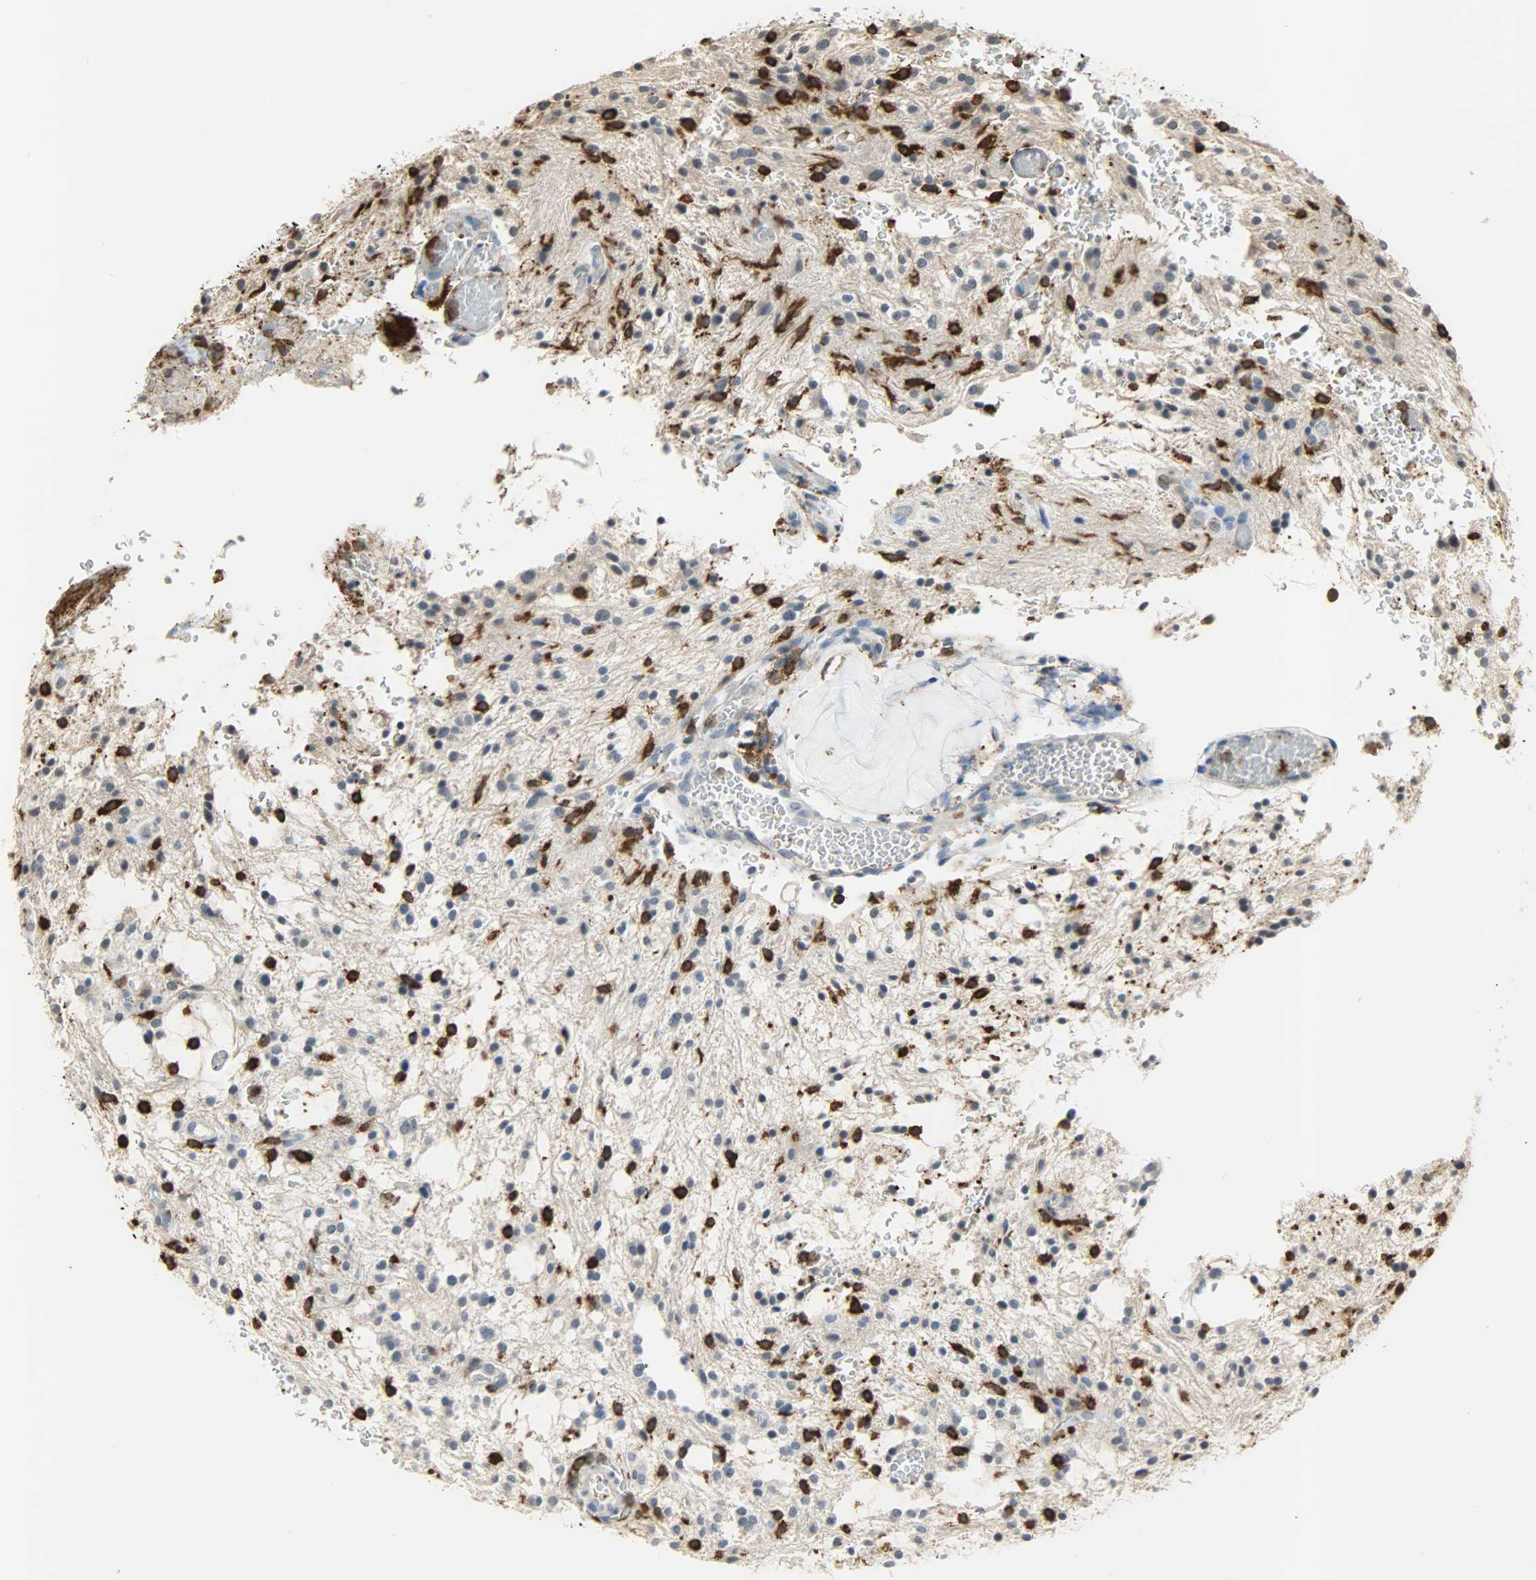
{"staining": {"intensity": "strong", "quantity": "25%-75%", "location": "cytoplasmic/membranous"}, "tissue": "glioma", "cell_type": "Tumor cells", "image_type": "cancer", "snomed": [{"axis": "morphology", "description": "Glioma, malignant, NOS"}, {"axis": "topography", "description": "Cerebellum"}], "caption": "About 25%-75% of tumor cells in human glioma (malignant) reveal strong cytoplasmic/membranous protein positivity as visualized by brown immunohistochemical staining.", "gene": "SKAP2", "patient": {"sex": "female", "age": 10}}